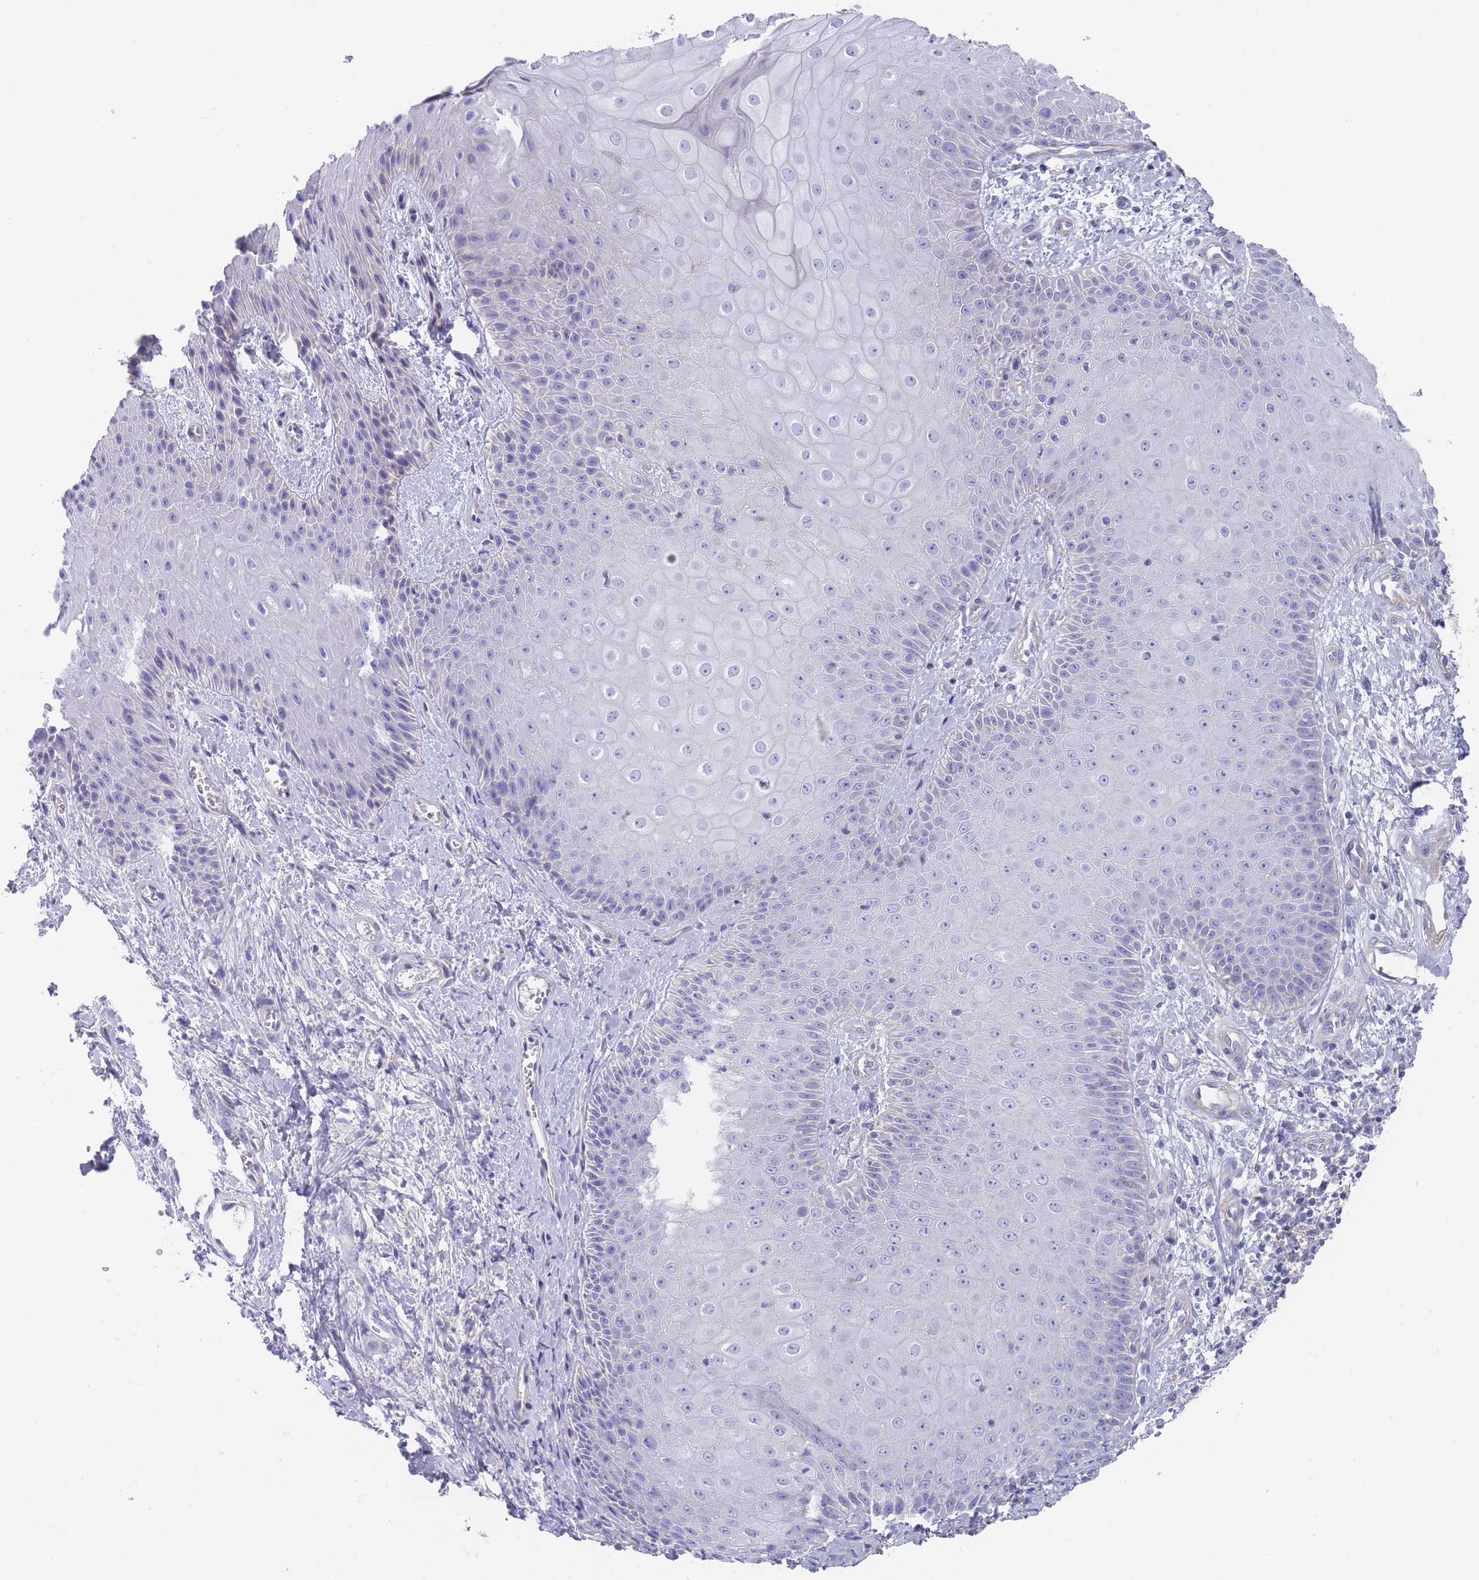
{"staining": {"intensity": "negative", "quantity": "none", "location": "none"}, "tissue": "skin", "cell_type": "Epidermal cells", "image_type": "normal", "snomed": [{"axis": "morphology", "description": "Normal tissue, NOS"}, {"axis": "topography", "description": "Anal"}], "caption": "An image of skin stained for a protein shows no brown staining in epidermal cells.", "gene": "SCCPDH", "patient": {"sex": "male", "age": 80}}